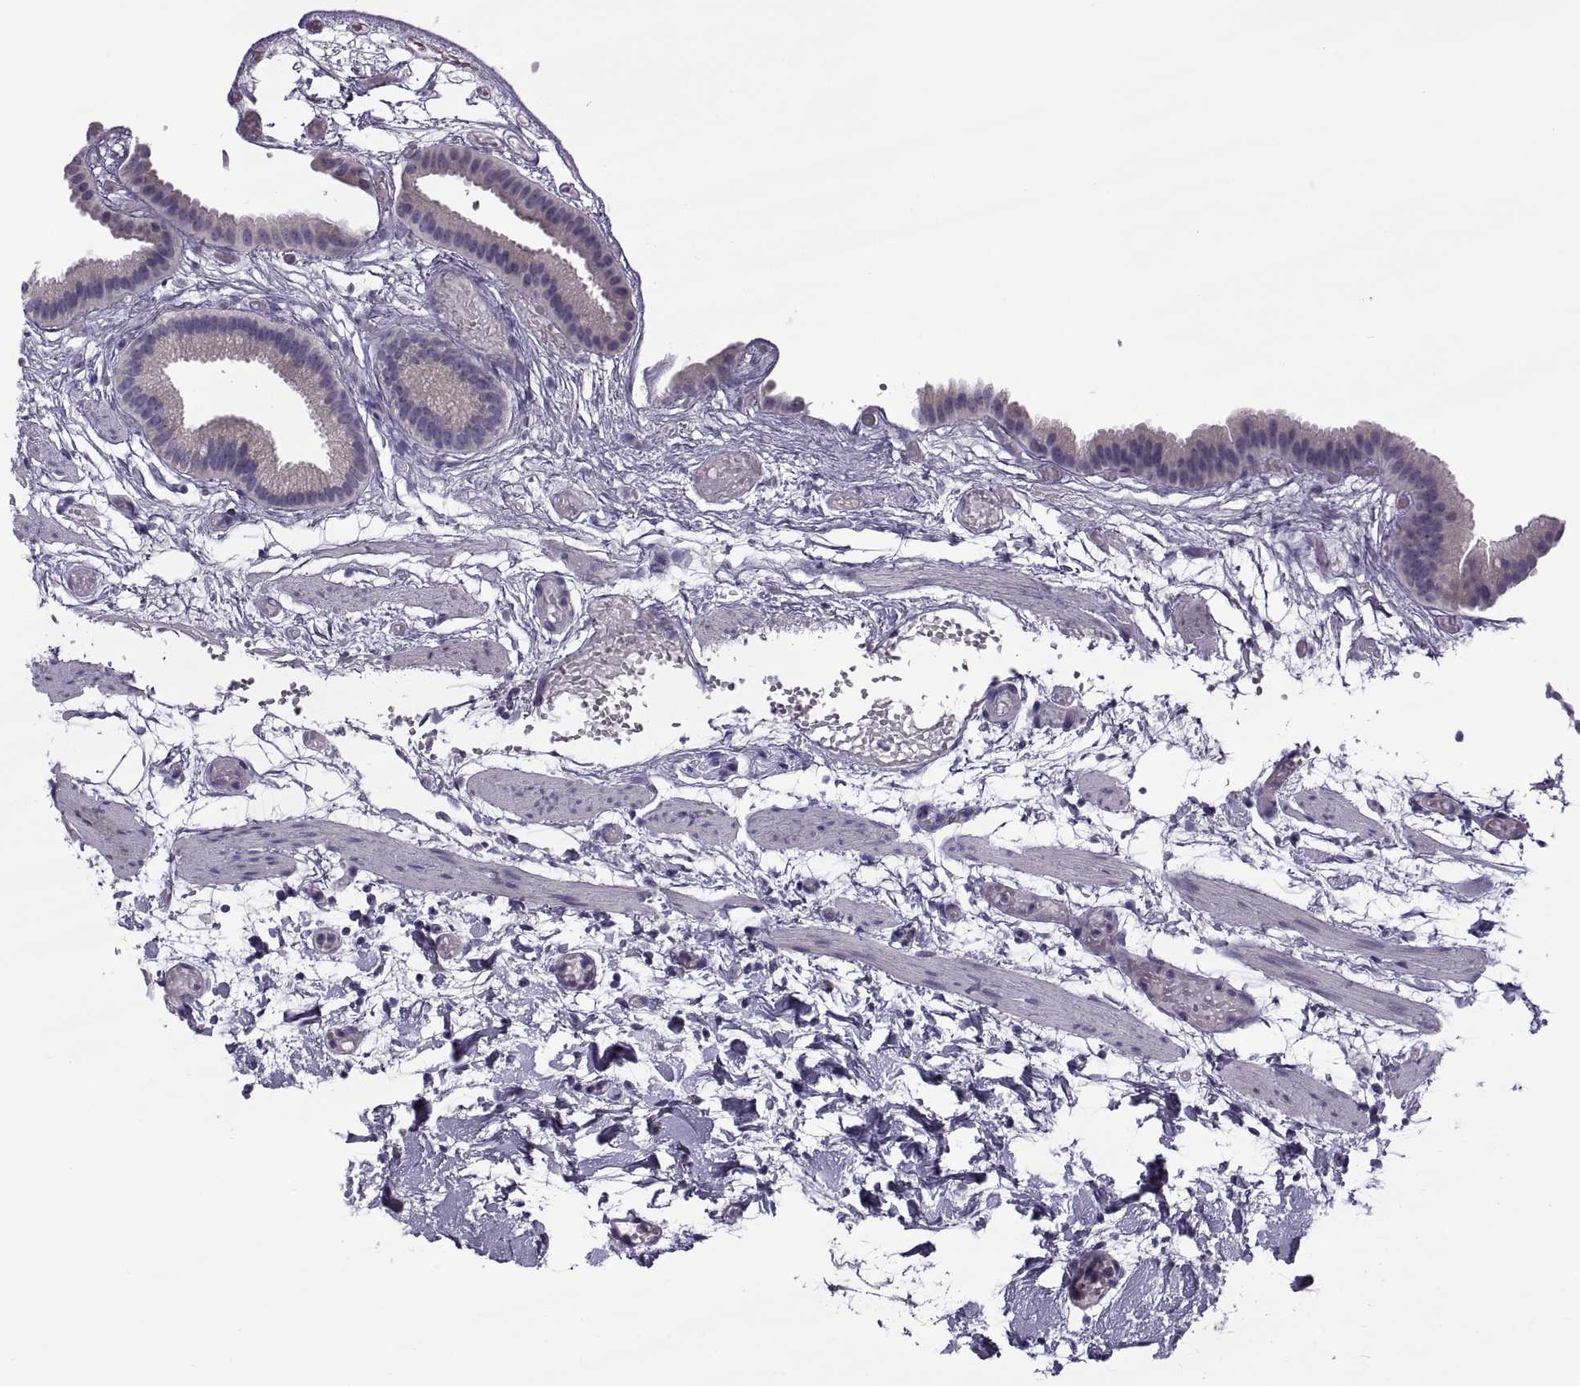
{"staining": {"intensity": "negative", "quantity": "none", "location": "none"}, "tissue": "gallbladder", "cell_type": "Glandular cells", "image_type": "normal", "snomed": [{"axis": "morphology", "description": "Normal tissue, NOS"}, {"axis": "topography", "description": "Gallbladder"}], "caption": "A micrograph of gallbladder stained for a protein displays no brown staining in glandular cells.", "gene": "MAGEB1", "patient": {"sex": "female", "age": 45}}